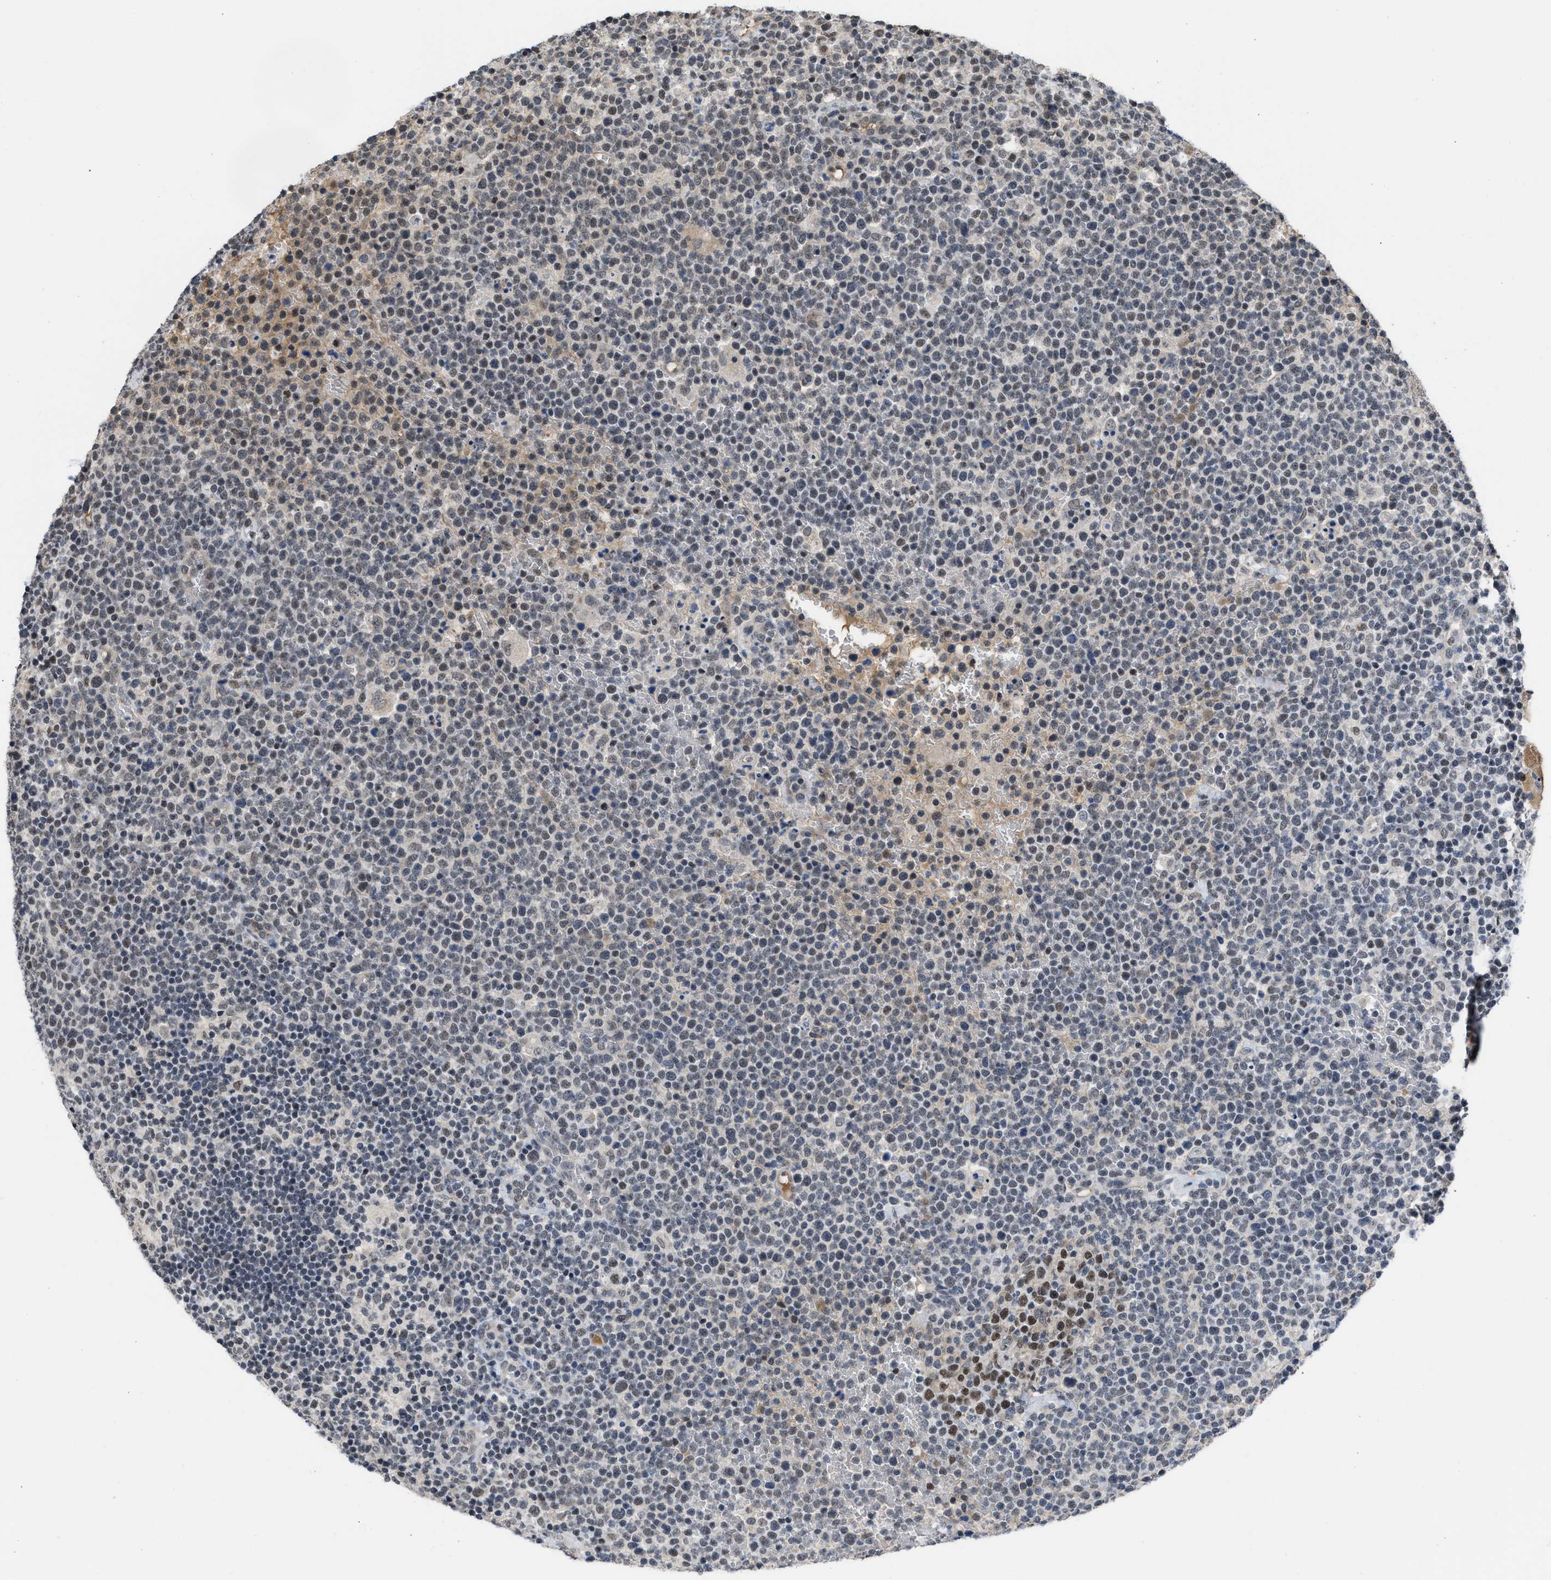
{"staining": {"intensity": "strong", "quantity": "<25%", "location": "nuclear"}, "tissue": "lymphoma", "cell_type": "Tumor cells", "image_type": "cancer", "snomed": [{"axis": "morphology", "description": "Malignant lymphoma, non-Hodgkin's type, High grade"}, {"axis": "topography", "description": "Lymph node"}], "caption": "High-grade malignant lymphoma, non-Hodgkin's type stained with IHC shows strong nuclear expression in about <25% of tumor cells. Immunohistochemistry (ihc) stains the protein of interest in brown and the nuclei are stained blue.", "gene": "TERF2IP", "patient": {"sex": "male", "age": 61}}